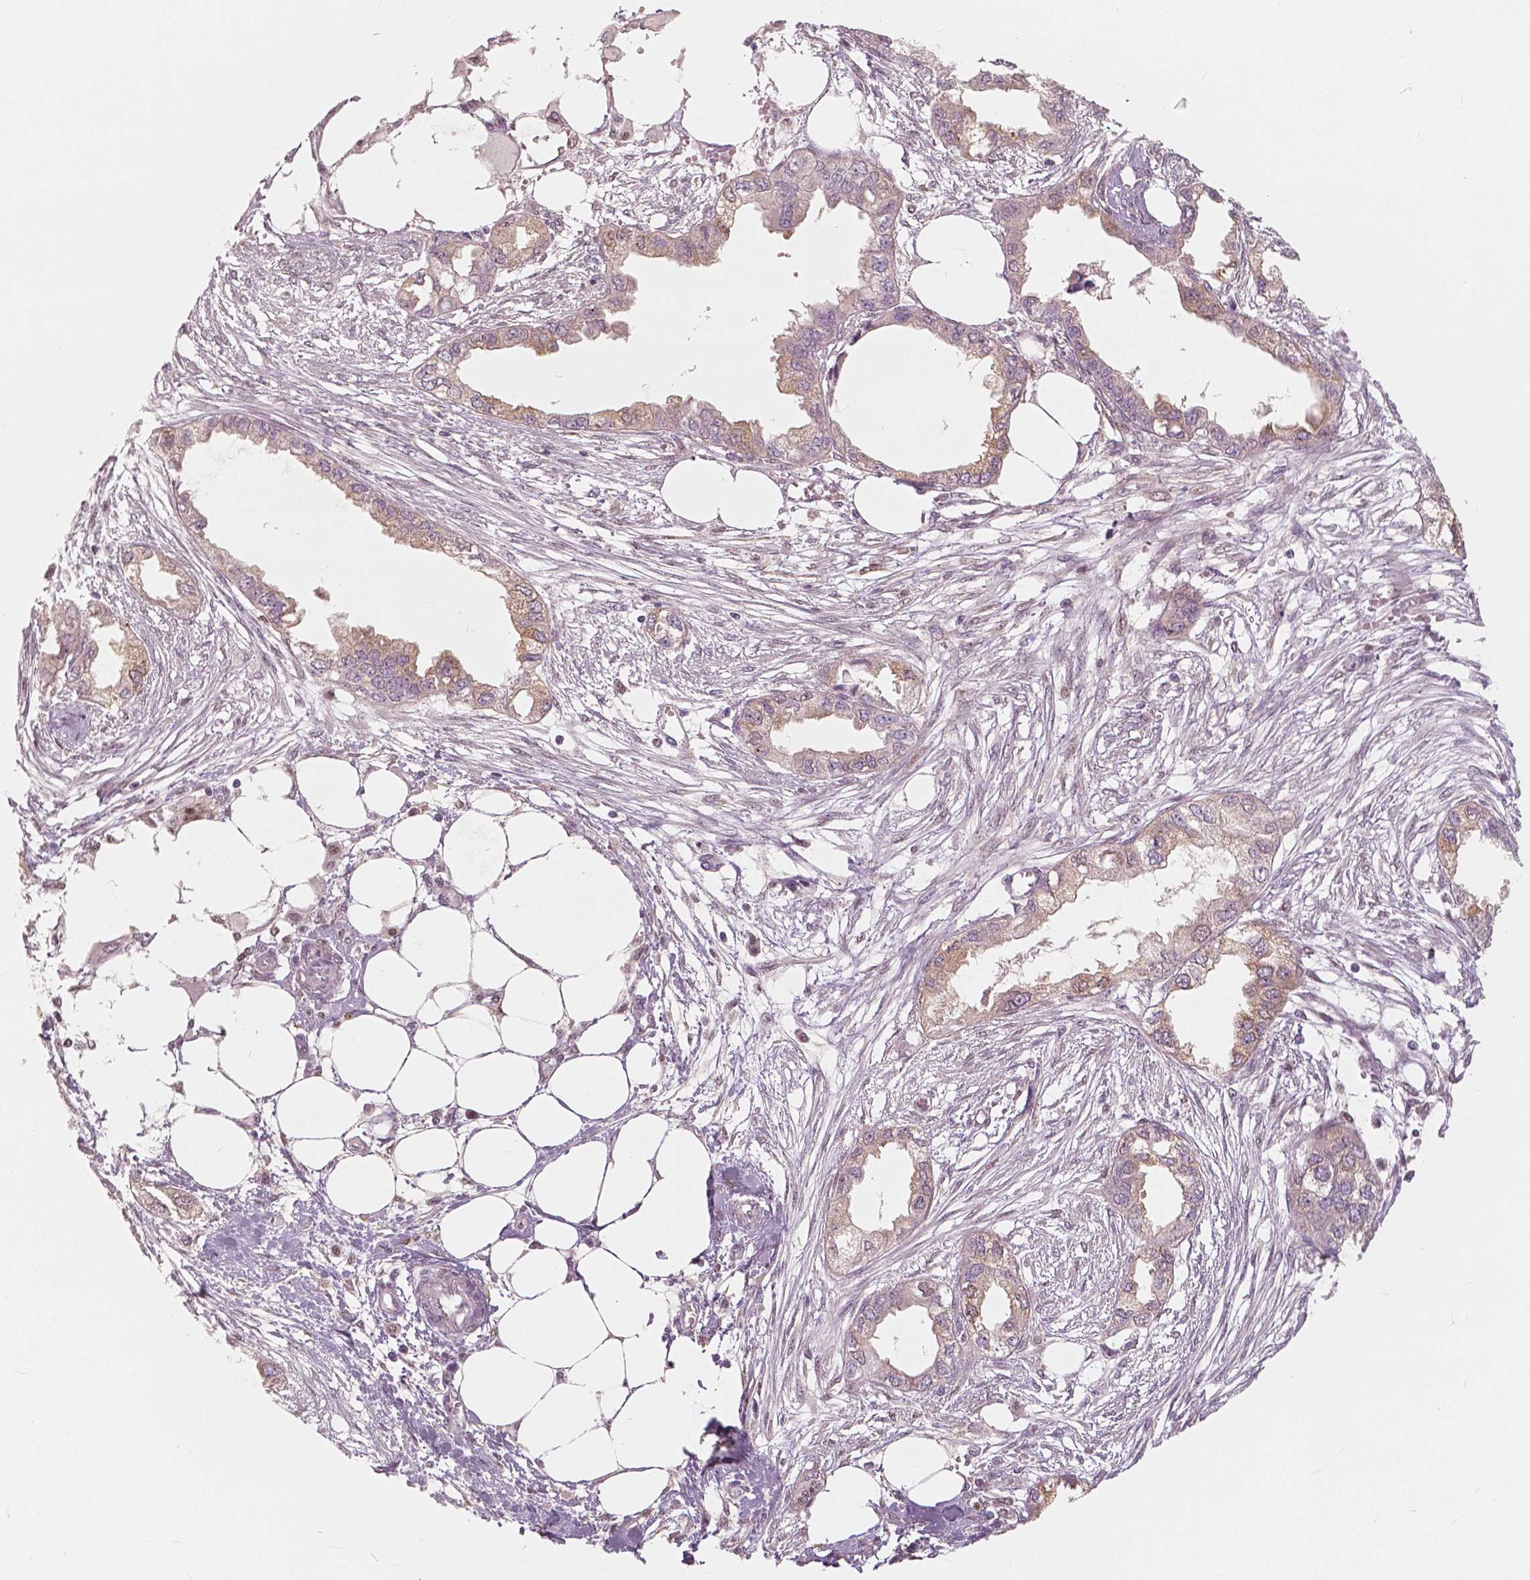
{"staining": {"intensity": "weak", "quantity": "<25%", "location": "nuclear"}, "tissue": "endometrial cancer", "cell_type": "Tumor cells", "image_type": "cancer", "snomed": [{"axis": "morphology", "description": "Adenocarcinoma, NOS"}, {"axis": "morphology", "description": "Adenocarcinoma, metastatic, NOS"}, {"axis": "topography", "description": "Adipose tissue"}, {"axis": "topography", "description": "Endometrium"}], "caption": "Tumor cells show no significant protein positivity in endometrial cancer (metastatic adenocarcinoma).", "gene": "SQSTM1", "patient": {"sex": "female", "age": 67}}